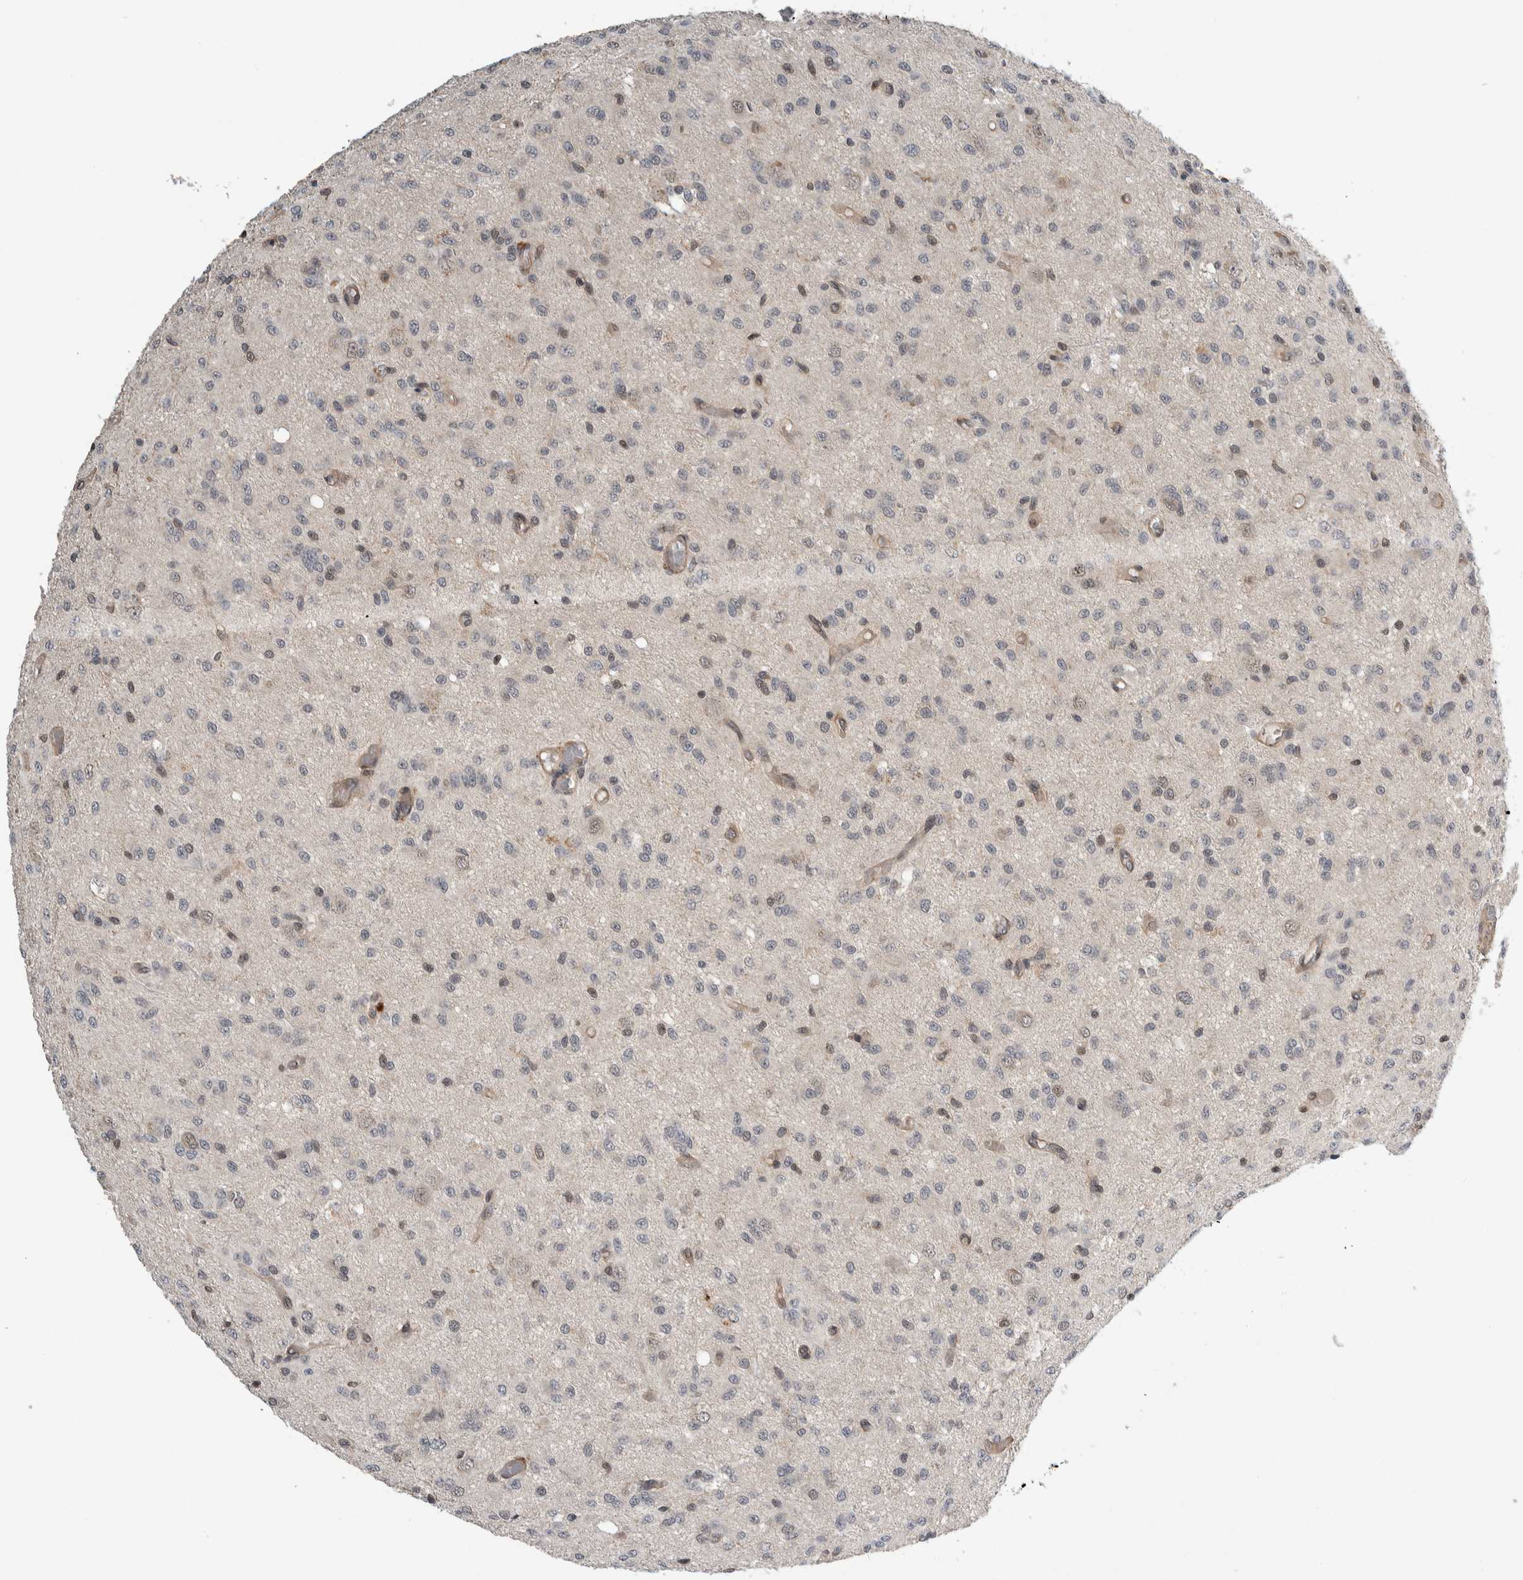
{"staining": {"intensity": "negative", "quantity": "none", "location": "none"}, "tissue": "glioma", "cell_type": "Tumor cells", "image_type": "cancer", "snomed": [{"axis": "morphology", "description": "Glioma, malignant, High grade"}, {"axis": "topography", "description": "Brain"}], "caption": "Micrograph shows no significant protein staining in tumor cells of malignant high-grade glioma.", "gene": "PRDM4", "patient": {"sex": "female", "age": 59}}